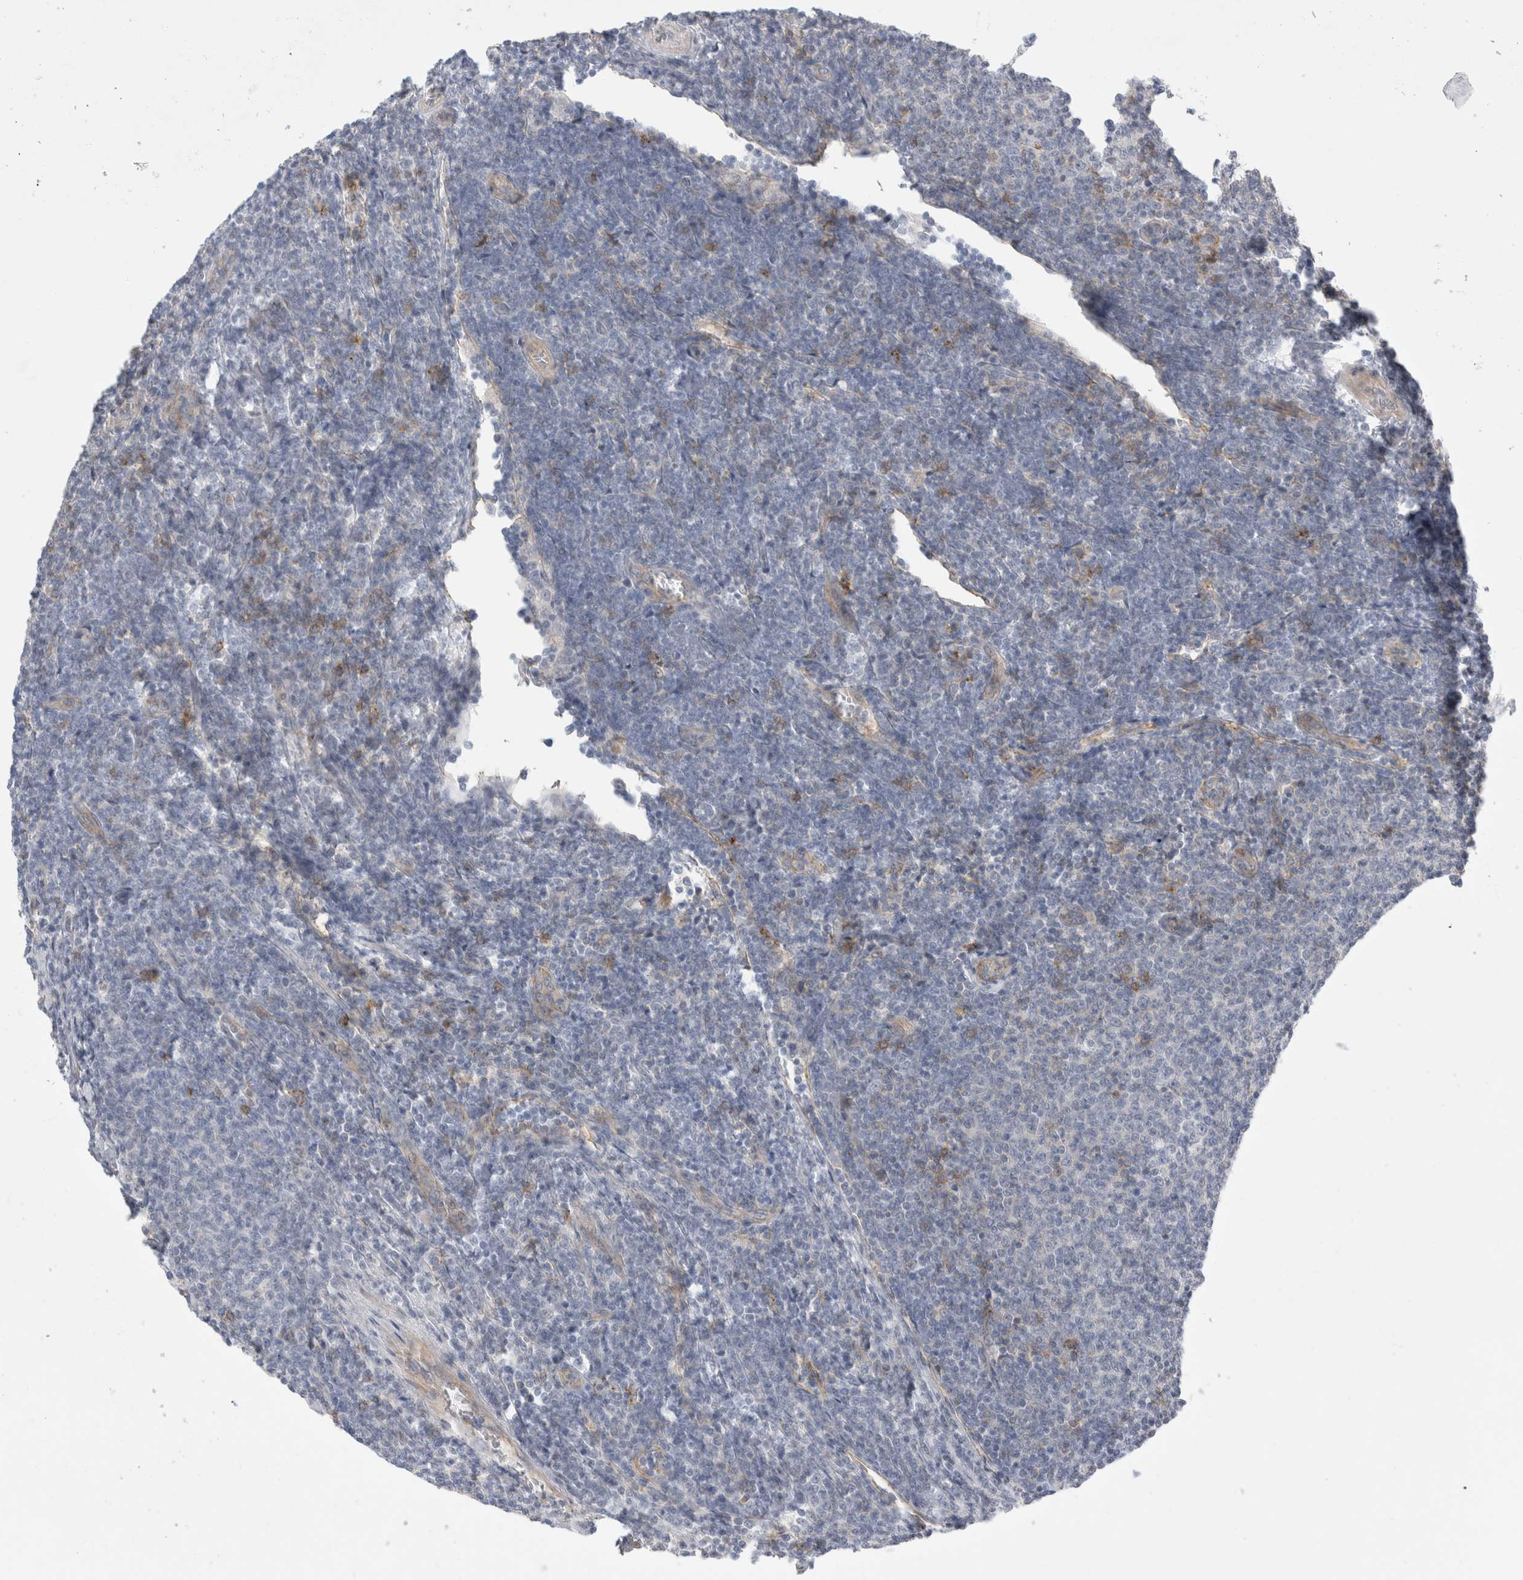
{"staining": {"intensity": "negative", "quantity": "none", "location": "none"}, "tissue": "lymphoma", "cell_type": "Tumor cells", "image_type": "cancer", "snomed": [{"axis": "morphology", "description": "Malignant lymphoma, non-Hodgkin's type, Low grade"}, {"axis": "topography", "description": "Lymph node"}], "caption": "This is an IHC photomicrograph of human malignant lymphoma, non-Hodgkin's type (low-grade). There is no expression in tumor cells.", "gene": "VANGL1", "patient": {"sex": "male", "age": 66}}